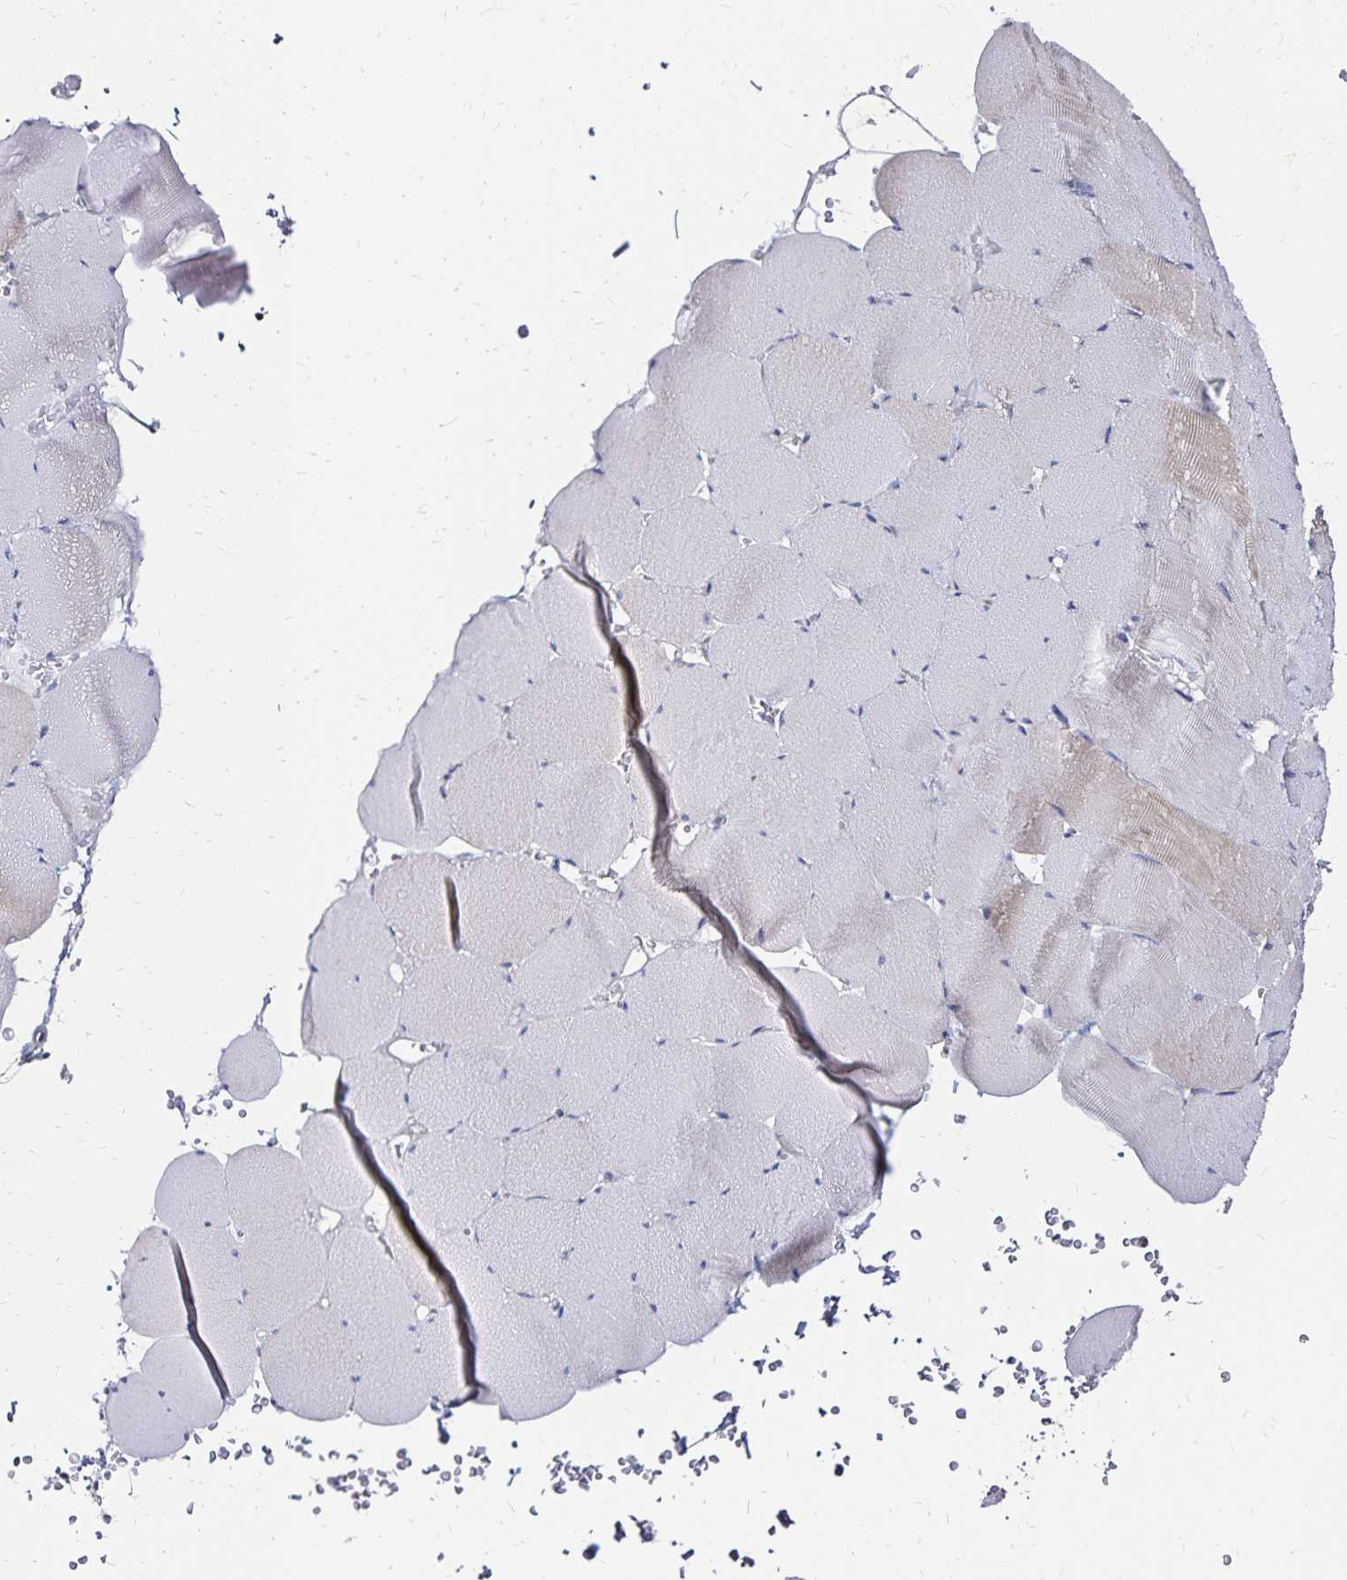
{"staining": {"intensity": "negative", "quantity": "none", "location": "none"}, "tissue": "skeletal muscle", "cell_type": "Myocytes", "image_type": "normal", "snomed": [{"axis": "morphology", "description": "Normal tissue, NOS"}, {"axis": "topography", "description": "Skeletal muscle"}, {"axis": "topography", "description": "Head-Neck"}], "caption": "The IHC photomicrograph has no significant expression in myocytes of skeletal muscle.", "gene": "SLC5A1", "patient": {"sex": "male", "age": 66}}